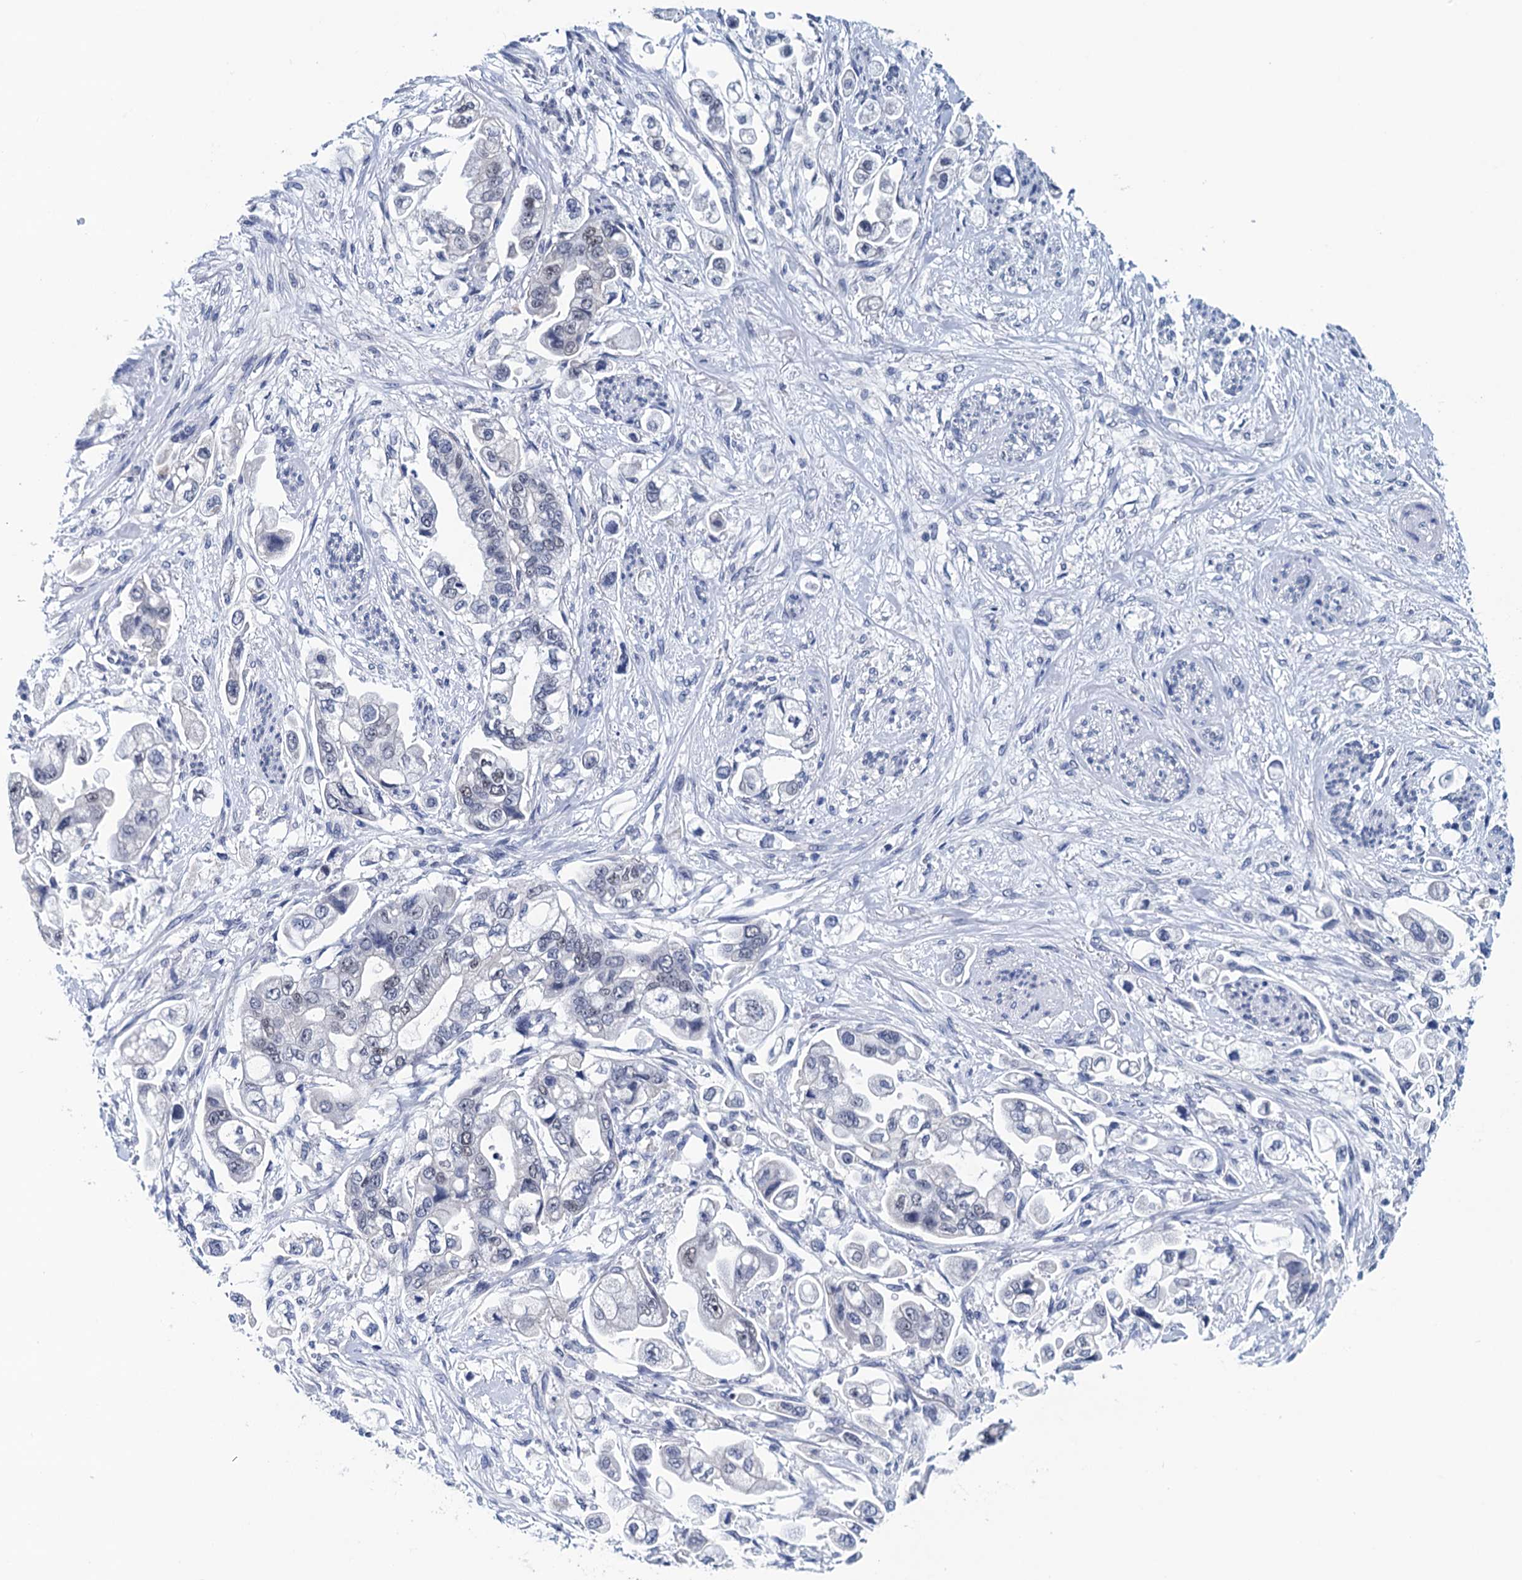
{"staining": {"intensity": "negative", "quantity": "none", "location": "none"}, "tissue": "stomach cancer", "cell_type": "Tumor cells", "image_type": "cancer", "snomed": [{"axis": "morphology", "description": "Adenocarcinoma, NOS"}, {"axis": "topography", "description": "Stomach"}], "caption": "High power microscopy image of an IHC image of stomach cancer, revealing no significant positivity in tumor cells.", "gene": "FNBP4", "patient": {"sex": "male", "age": 62}}